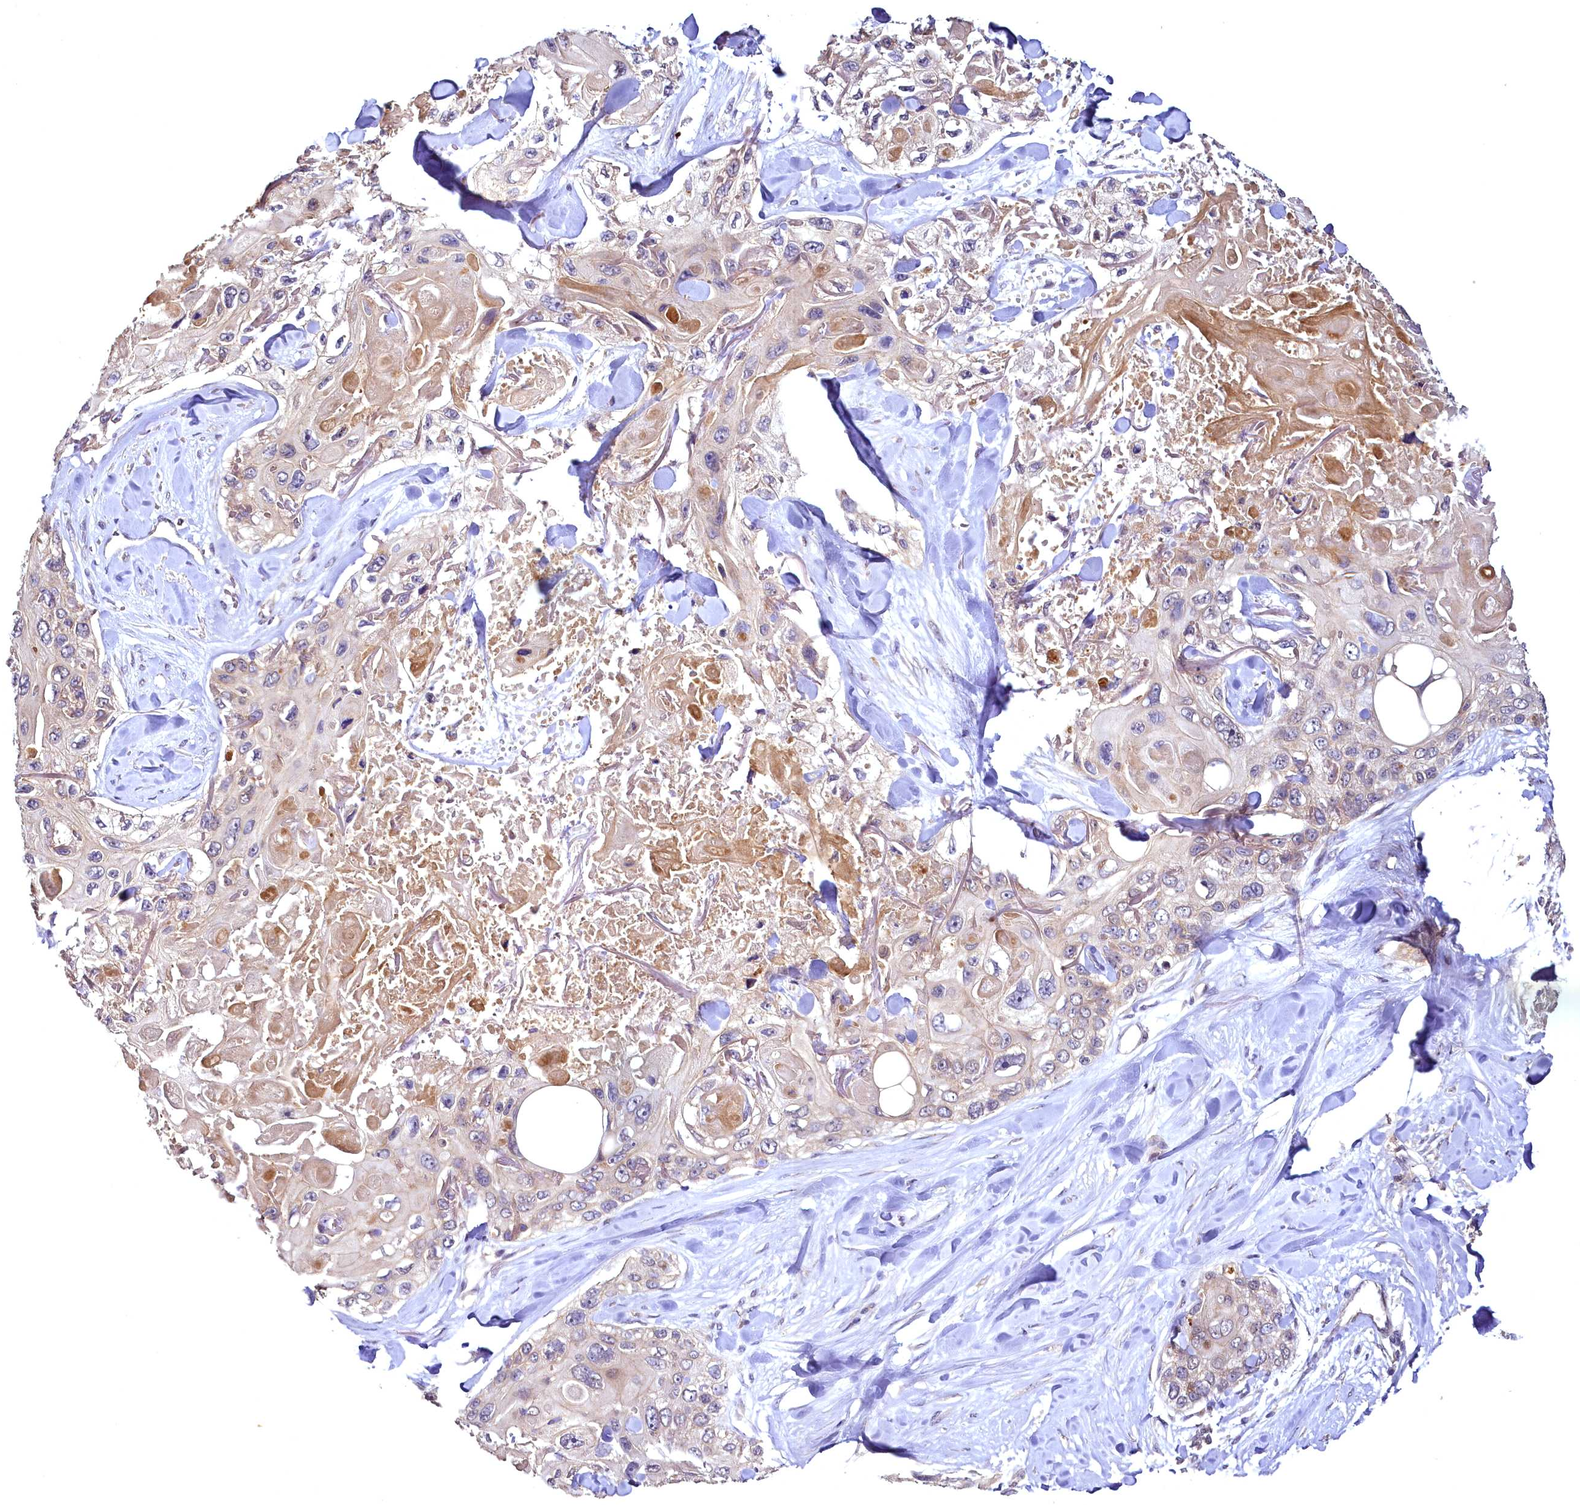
{"staining": {"intensity": "negative", "quantity": "none", "location": "none"}, "tissue": "skin cancer", "cell_type": "Tumor cells", "image_type": "cancer", "snomed": [{"axis": "morphology", "description": "Normal tissue, NOS"}, {"axis": "morphology", "description": "Squamous cell carcinoma, NOS"}, {"axis": "topography", "description": "Skin"}], "caption": "There is no significant staining in tumor cells of skin cancer.", "gene": "TMEM39A", "patient": {"sex": "male", "age": 72}}